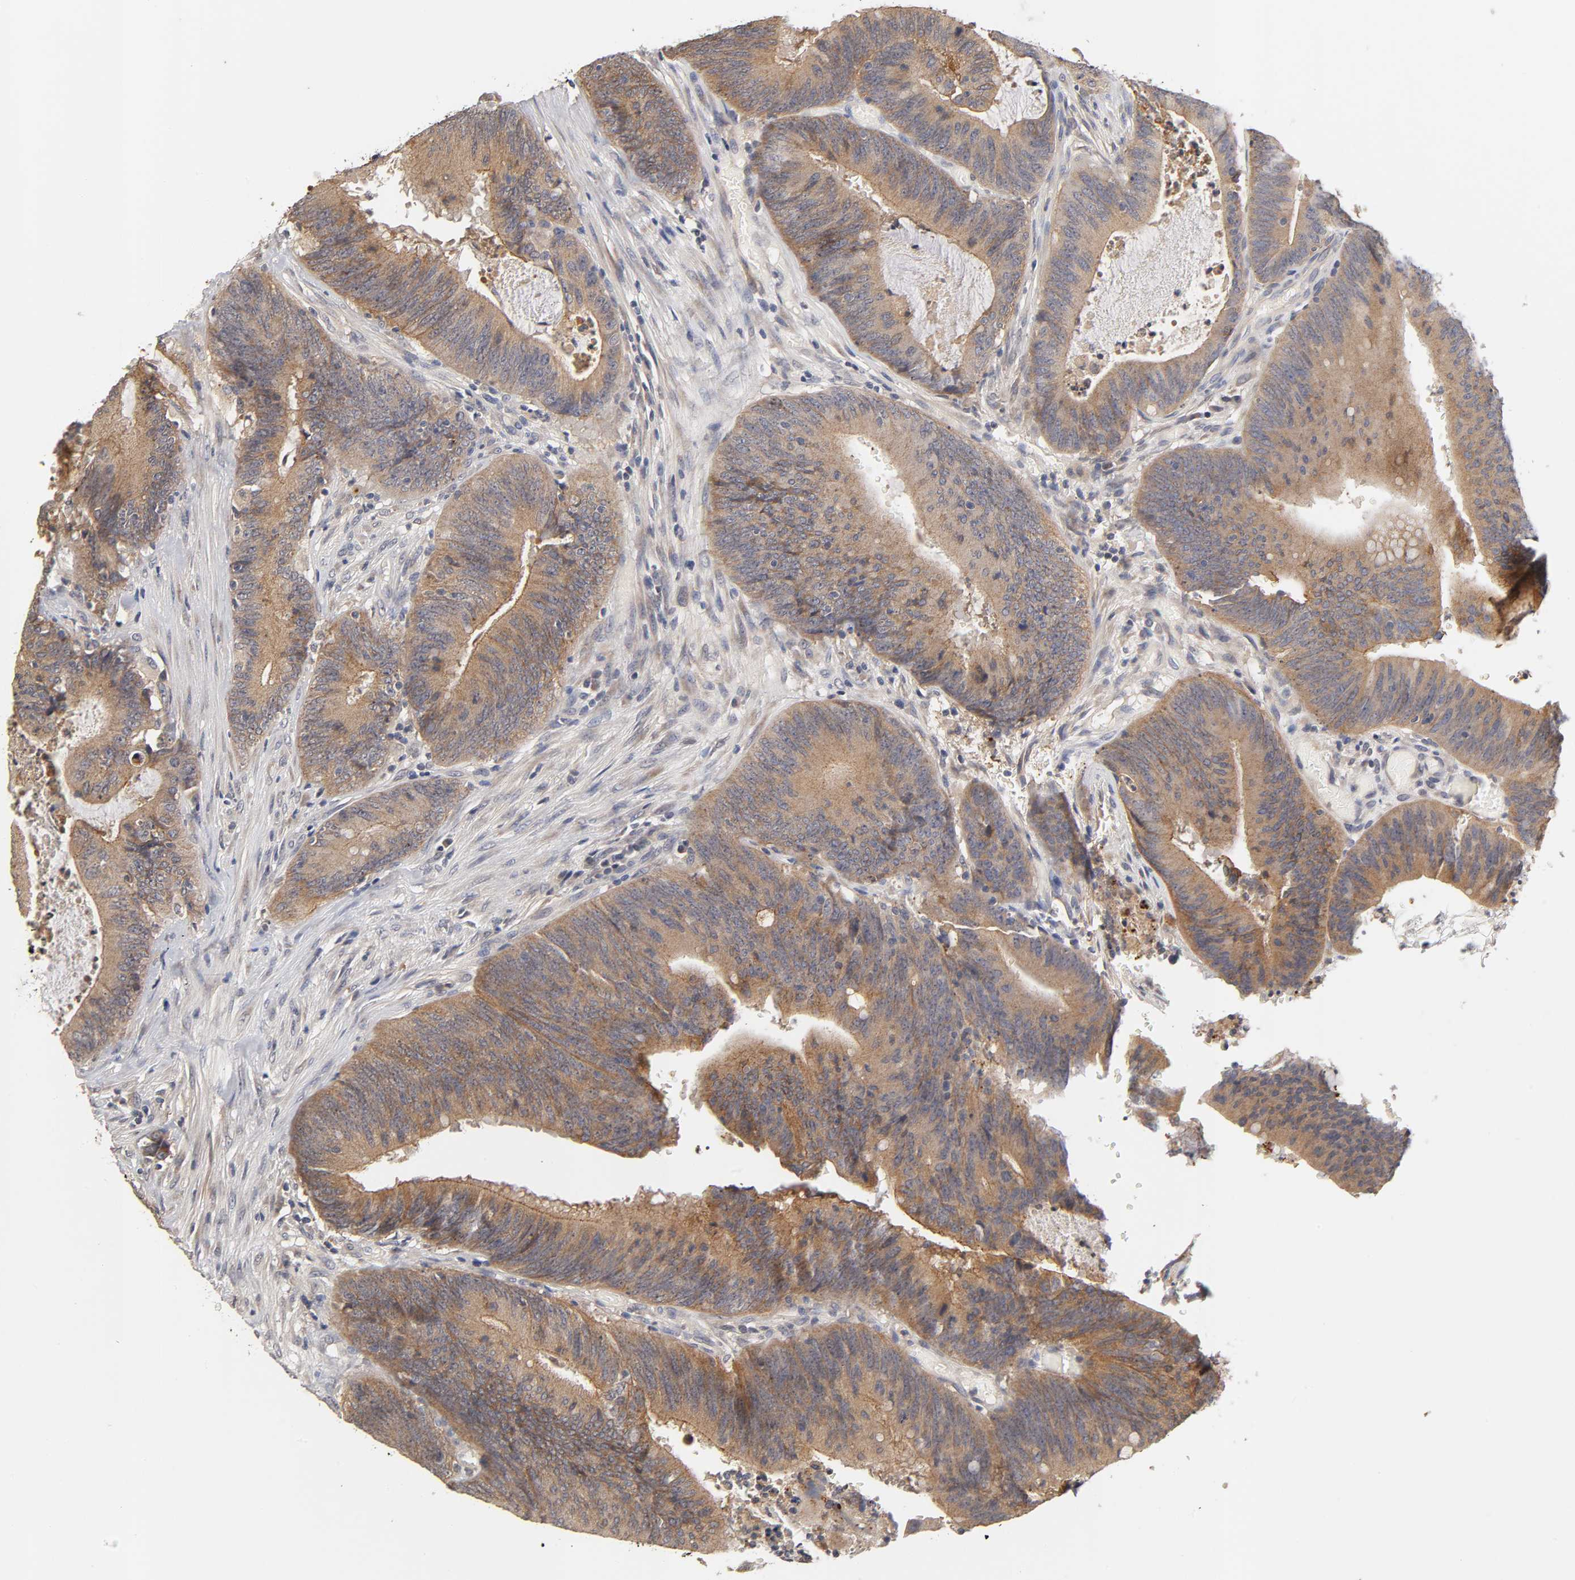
{"staining": {"intensity": "moderate", "quantity": ">75%", "location": "cytoplasmic/membranous"}, "tissue": "colorectal cancer", "cell_type": "Tumor cells", "image_type": "cancer", "snomed": [{"axis": "morphology", "description": "Adenocarcinoma, NOS"}, {"axis": "topography", "description": "Rectum"}], "caption": "DAB (3,3'-diaminobenzidine) immunohistochemical staining of colorectal adenocarcinoma shows moderate cytoplasmic/membranous protein positivity in about >75% of tumor cells.", "gene": "CXADR", "patient": {"sex": "female", "age": 66}}